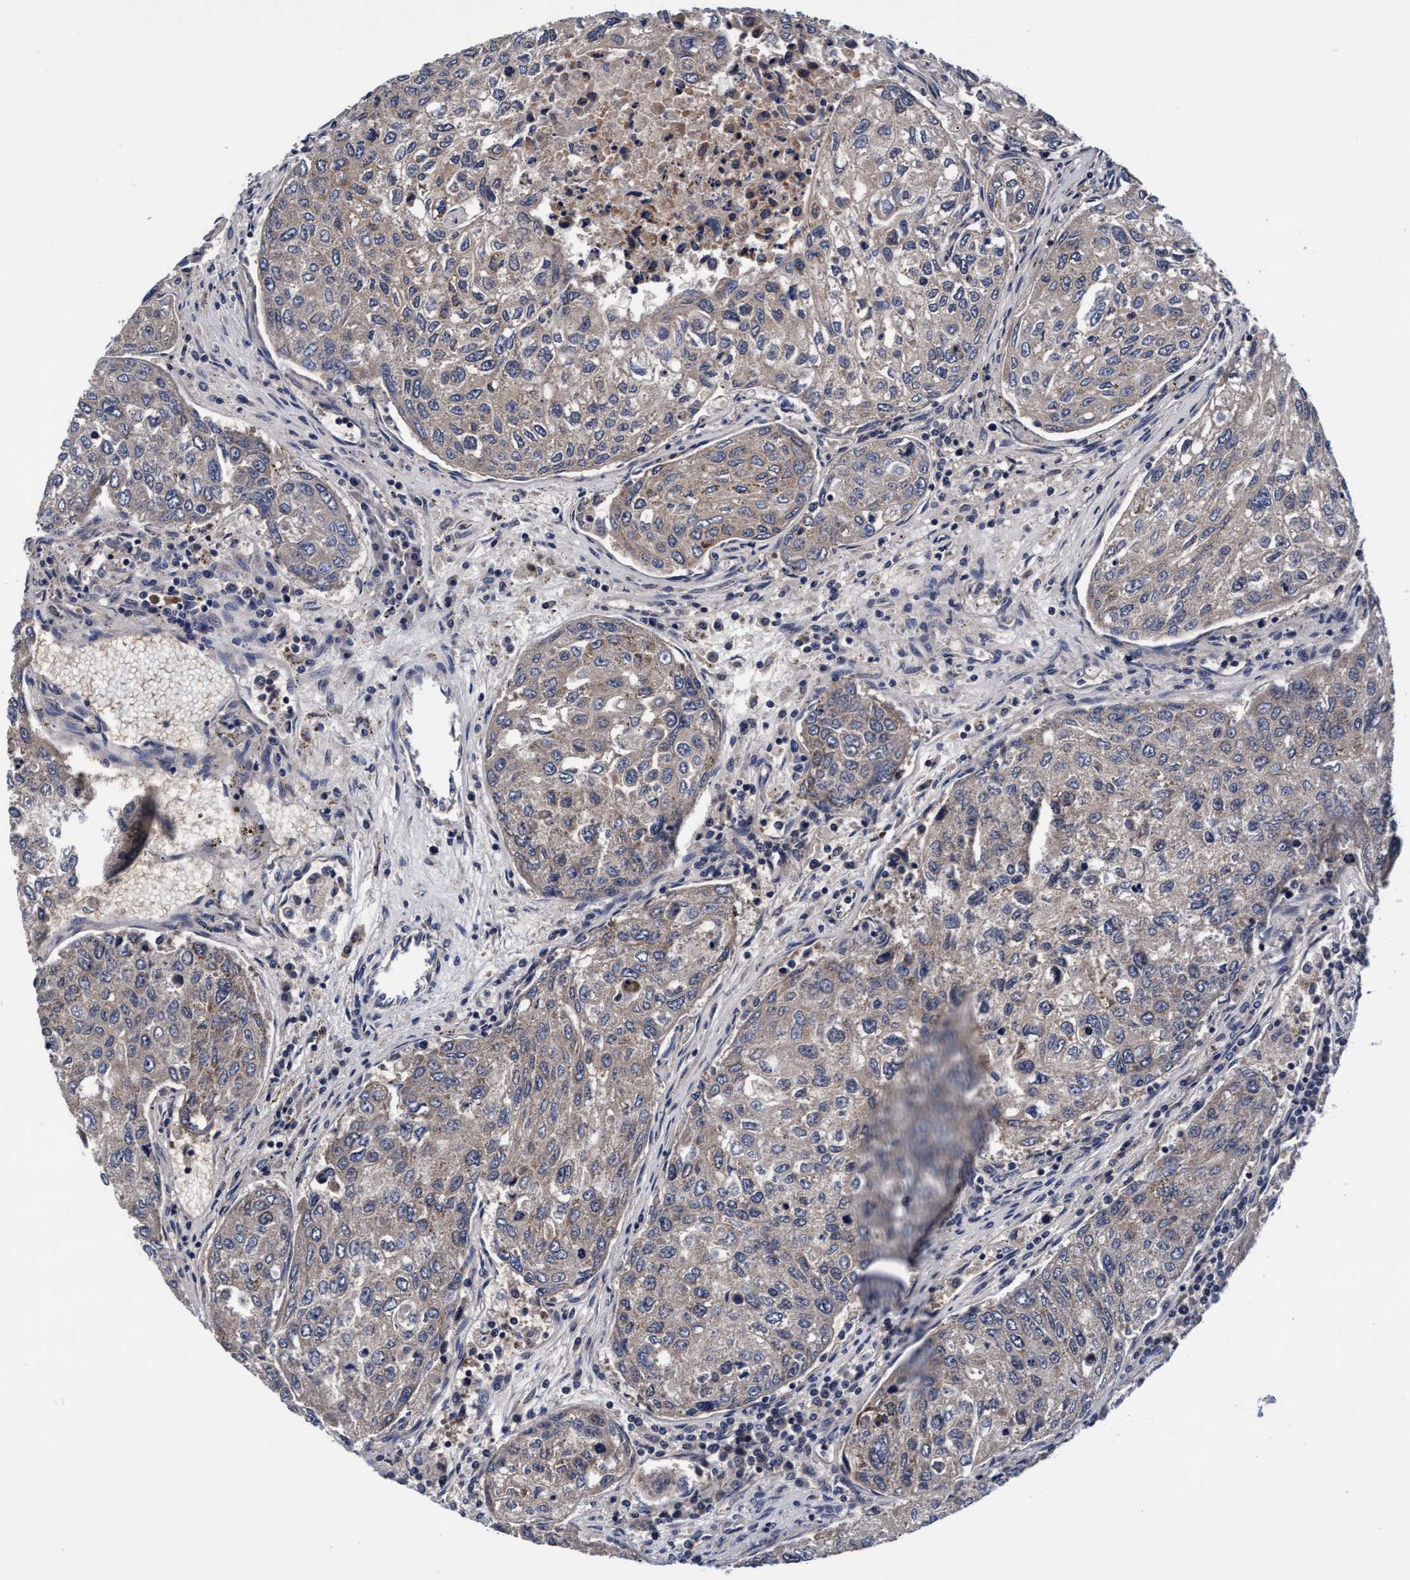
{"staining": {"intensity": "negative", "quantity": "none", "location": "none"}, "tissue": "urothelial cancer", "cell_type": "Tumor cells", "image_type": "cancer", "snomed": [{"axis": "morphology", "description": "Urothelial carcinoma, High grade"}, {"axis": "topography", "description": "Lymph node"}, {"axis": "topography", "description": "Urinary bladder"}], "caption": "There is no significant expression in tumor cells of high-grade urothelial carcinoma.", "gene": "EFCAB13", "patient": {"sex": "male", "age": 51}}